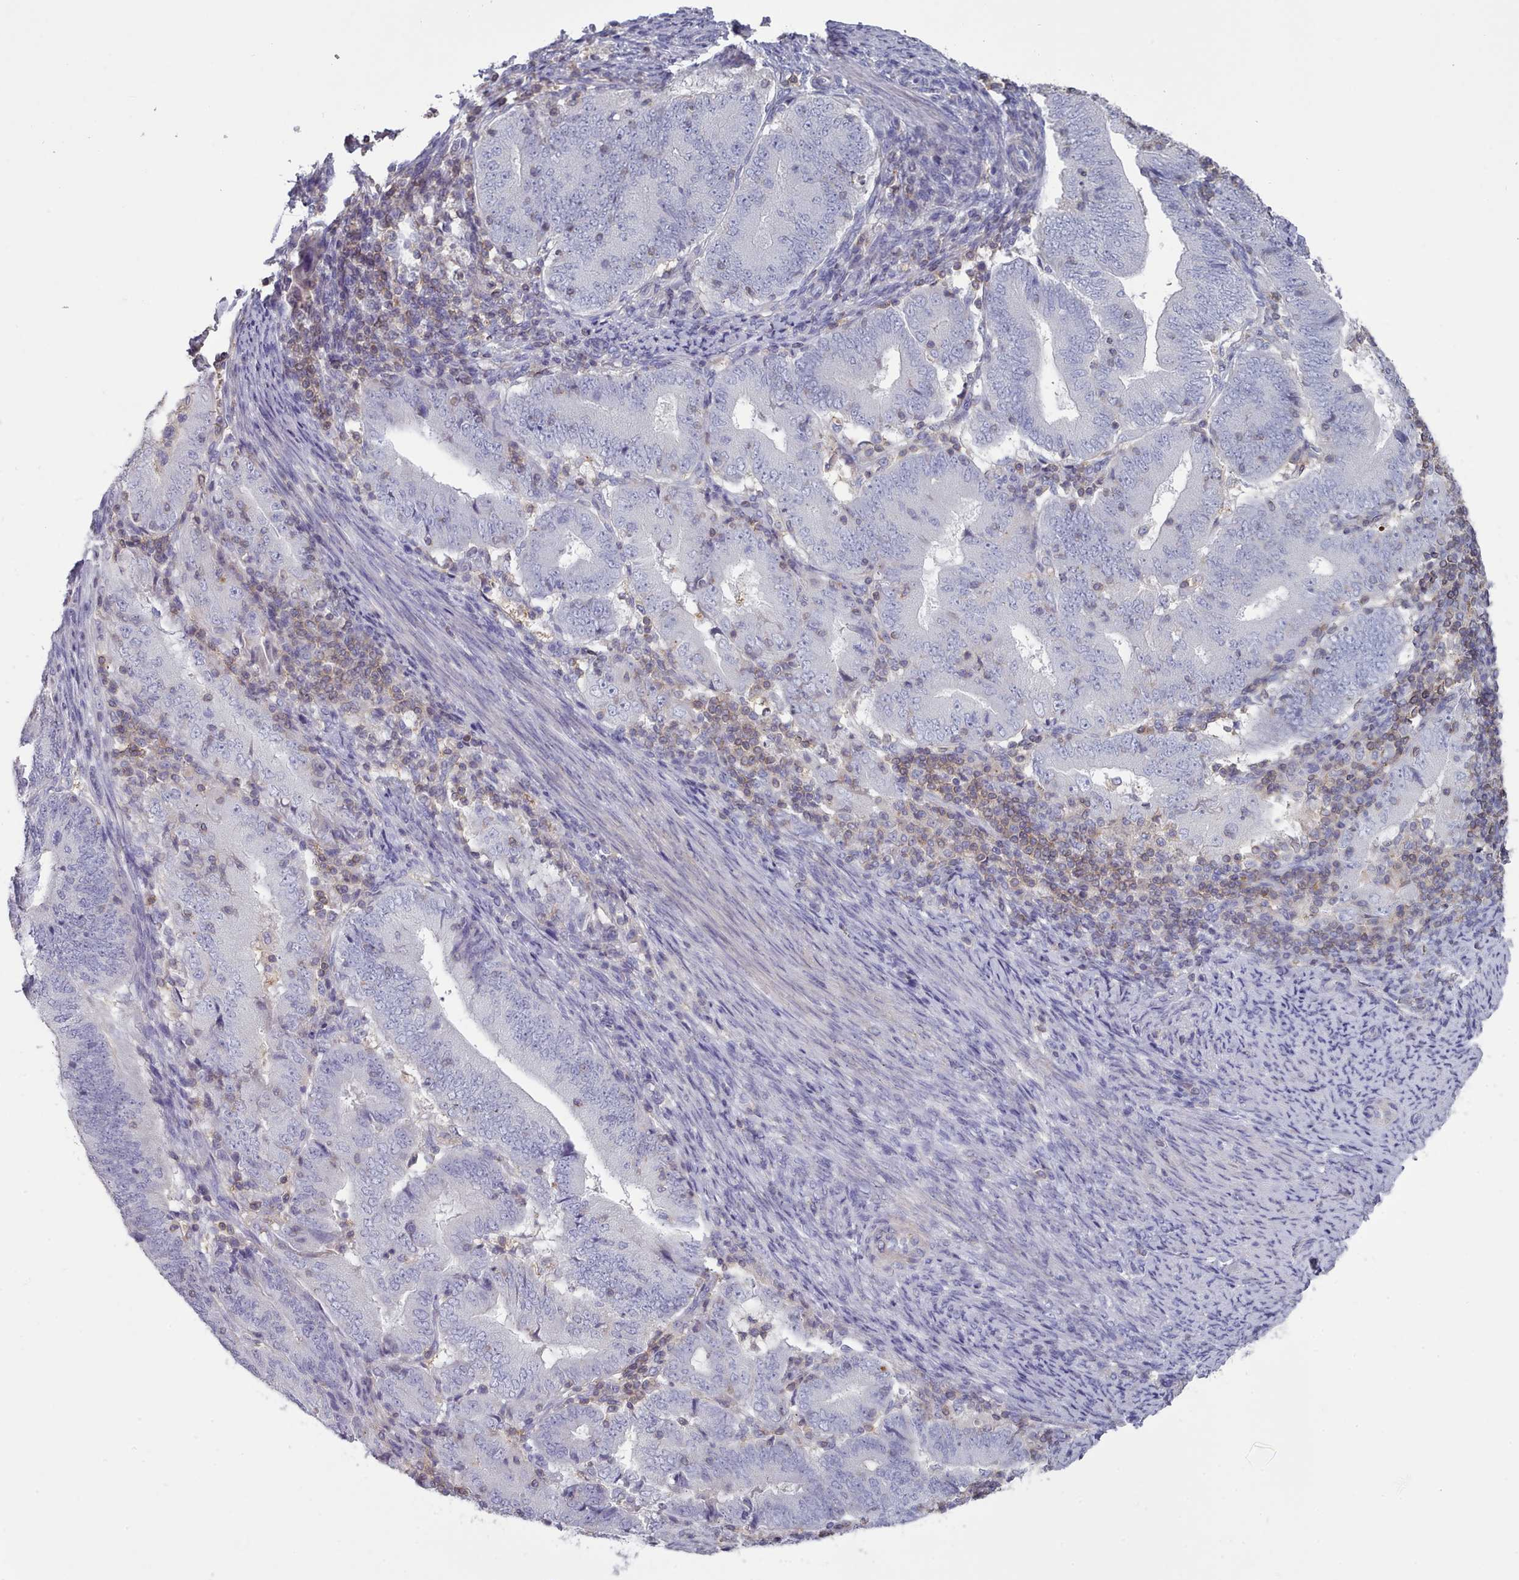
{"staining": {"intensity": "negative", "quantity": "none", "location": "none"}, "tissue": "endometrial cancer", "cell_type": "Tumor cells", "image_type": "cancer", "snomed": [{"axis": "morphology", "description": "Adenocarcinoma, NOS"}, {"axis": "topography", "description": "Endometrium"}], "caption": "This is an immunohistochemistry photomicrograph of endometrial cancer. There is no staining in tumor cells.", "gene": "RAC2", "patient": {"sex": "female", "age": 70}}